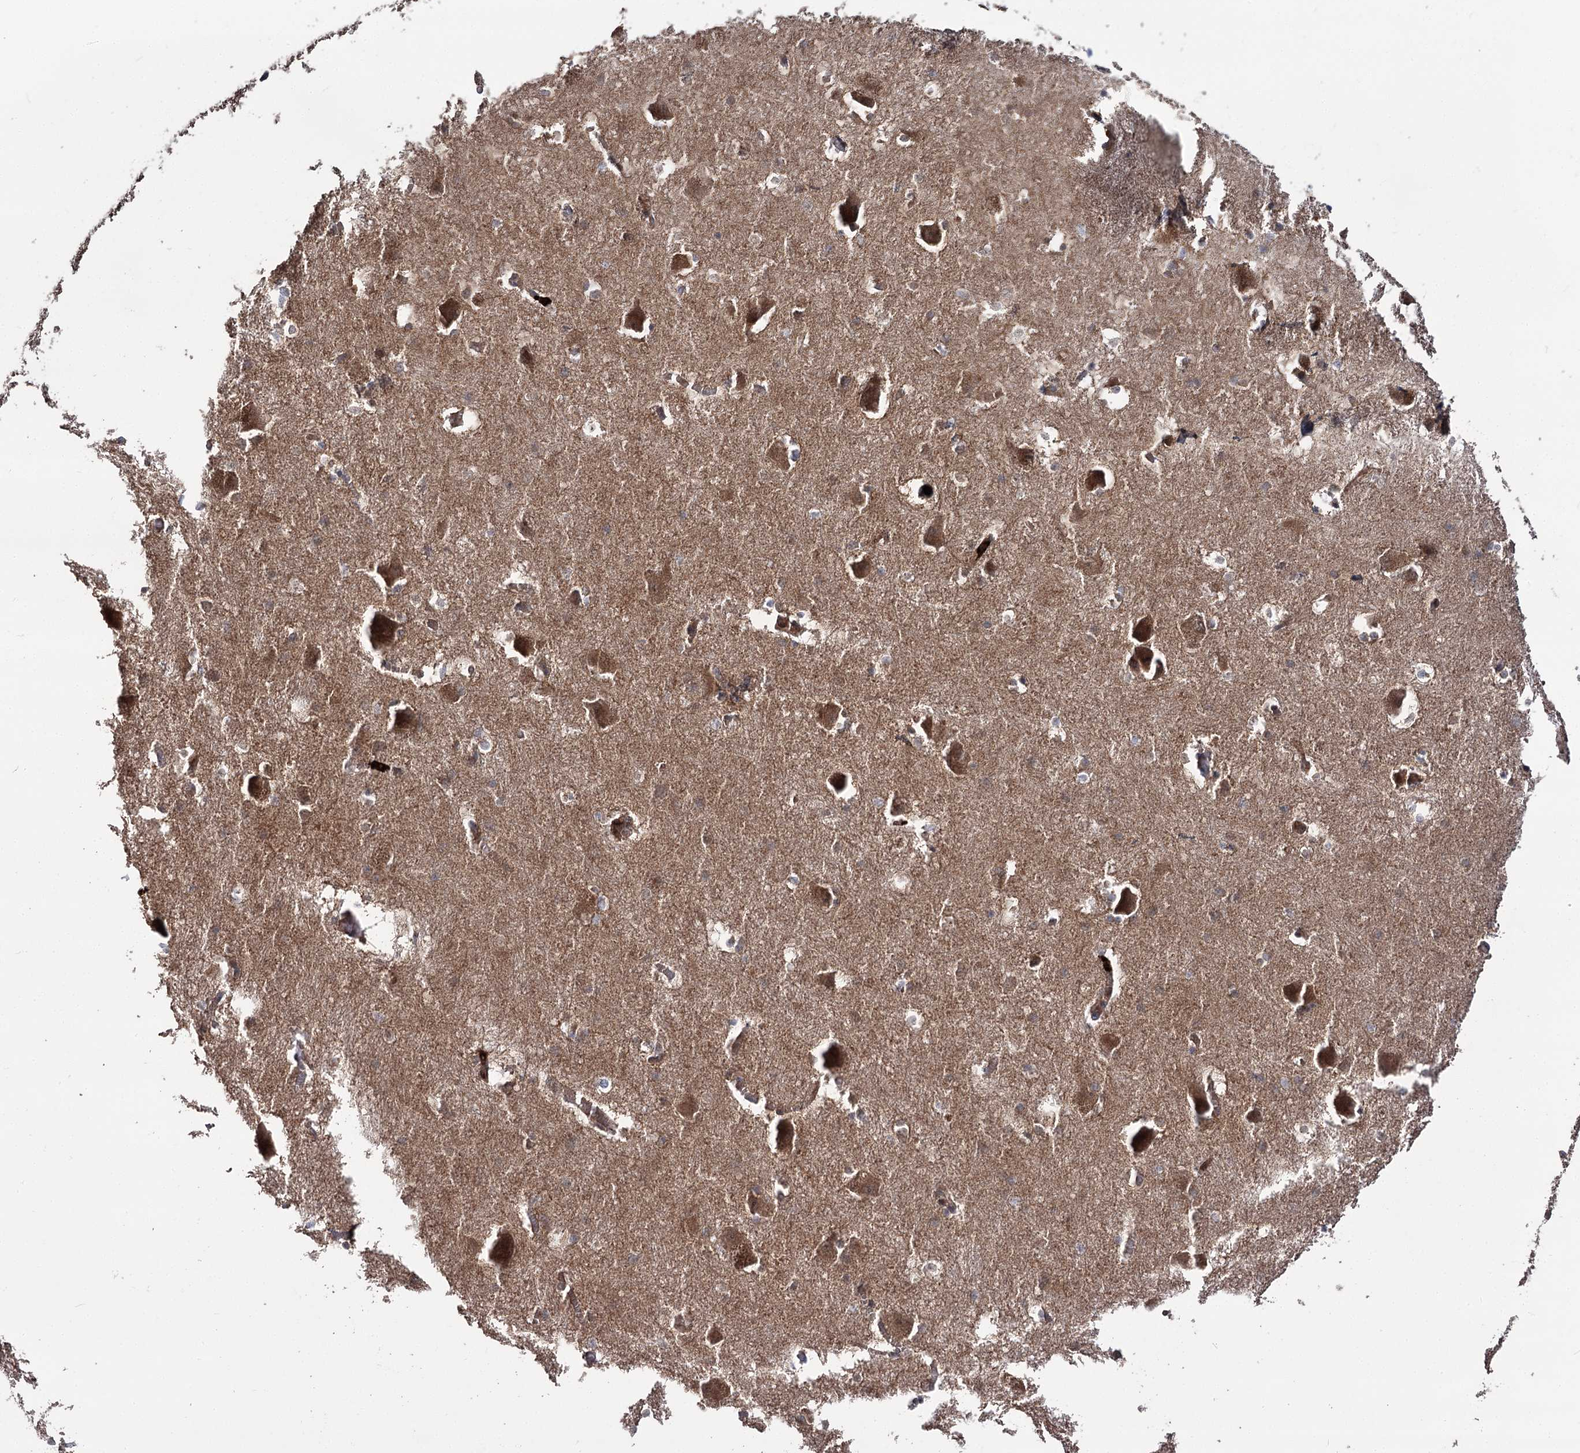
{"staining": {"intensity": "weak", "quantity": "25%-75%", "location": "cytoplasmic/membranous"}, "tissue": "caudate", "cell_type": "Glial cells", "image_type": "normal", "snomed": [{"axis": "morphology", "description": "Normal tissue, NOS"}, {"axis": "topography", "description": "Lateral ventricle wall"}], "caption": "Immunohistochemical staining of benign human caudate exhibits 25%-75% levels of weak cytoplasmic/membranous protein expression in about 25%-75% of glial cells. (IHC, brightfield microscopy, high magnification).", "gene": "MINDY3", "patient": {"sex": "male", "age": 37}}